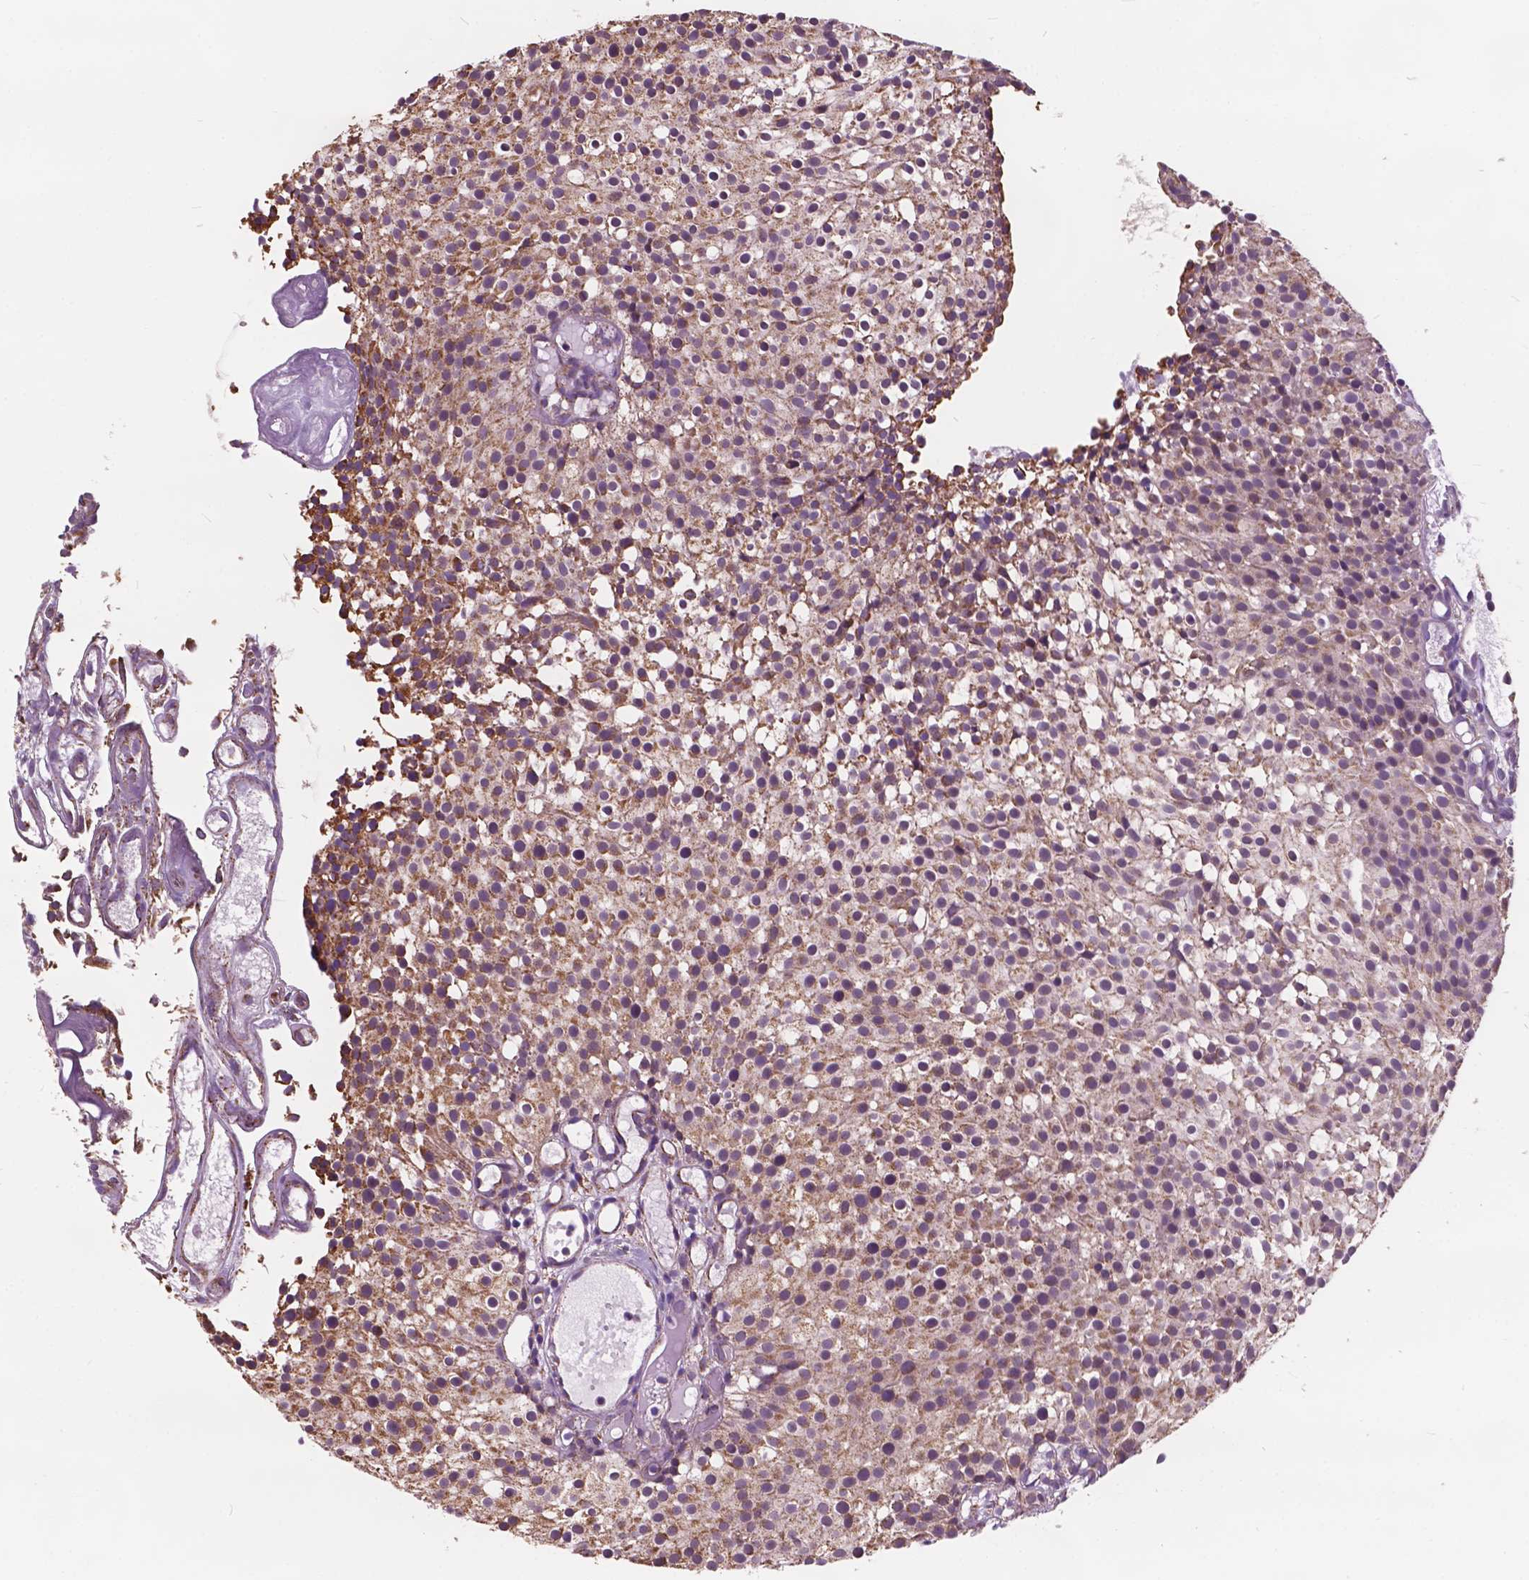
{"staining": {"intensity": "moderate", "quantity": ">75%", "location": "cytoplasmic/membranous"}, "tissue": "urothelial cancer", "cell_type": "Tumor cells", "image_type": "cancer", "snomed": [{"axis": "morphology", "description": "Urothelial carcinoma, Low grade"}, {"axis": "topography", "description": "Urinary bladder"}], "caption": "IHC histopathology image of neoplastic tissue: urothelial cancer stained using IHC exhibits medium levels of moderate protein expression localized specifically in the cytoplasmic/membranous of tumor cells, appearing as a cytoplasmic/membranous brown color.", "gene": "SCOC", "patient": {"sex": "male", "age": 63}}